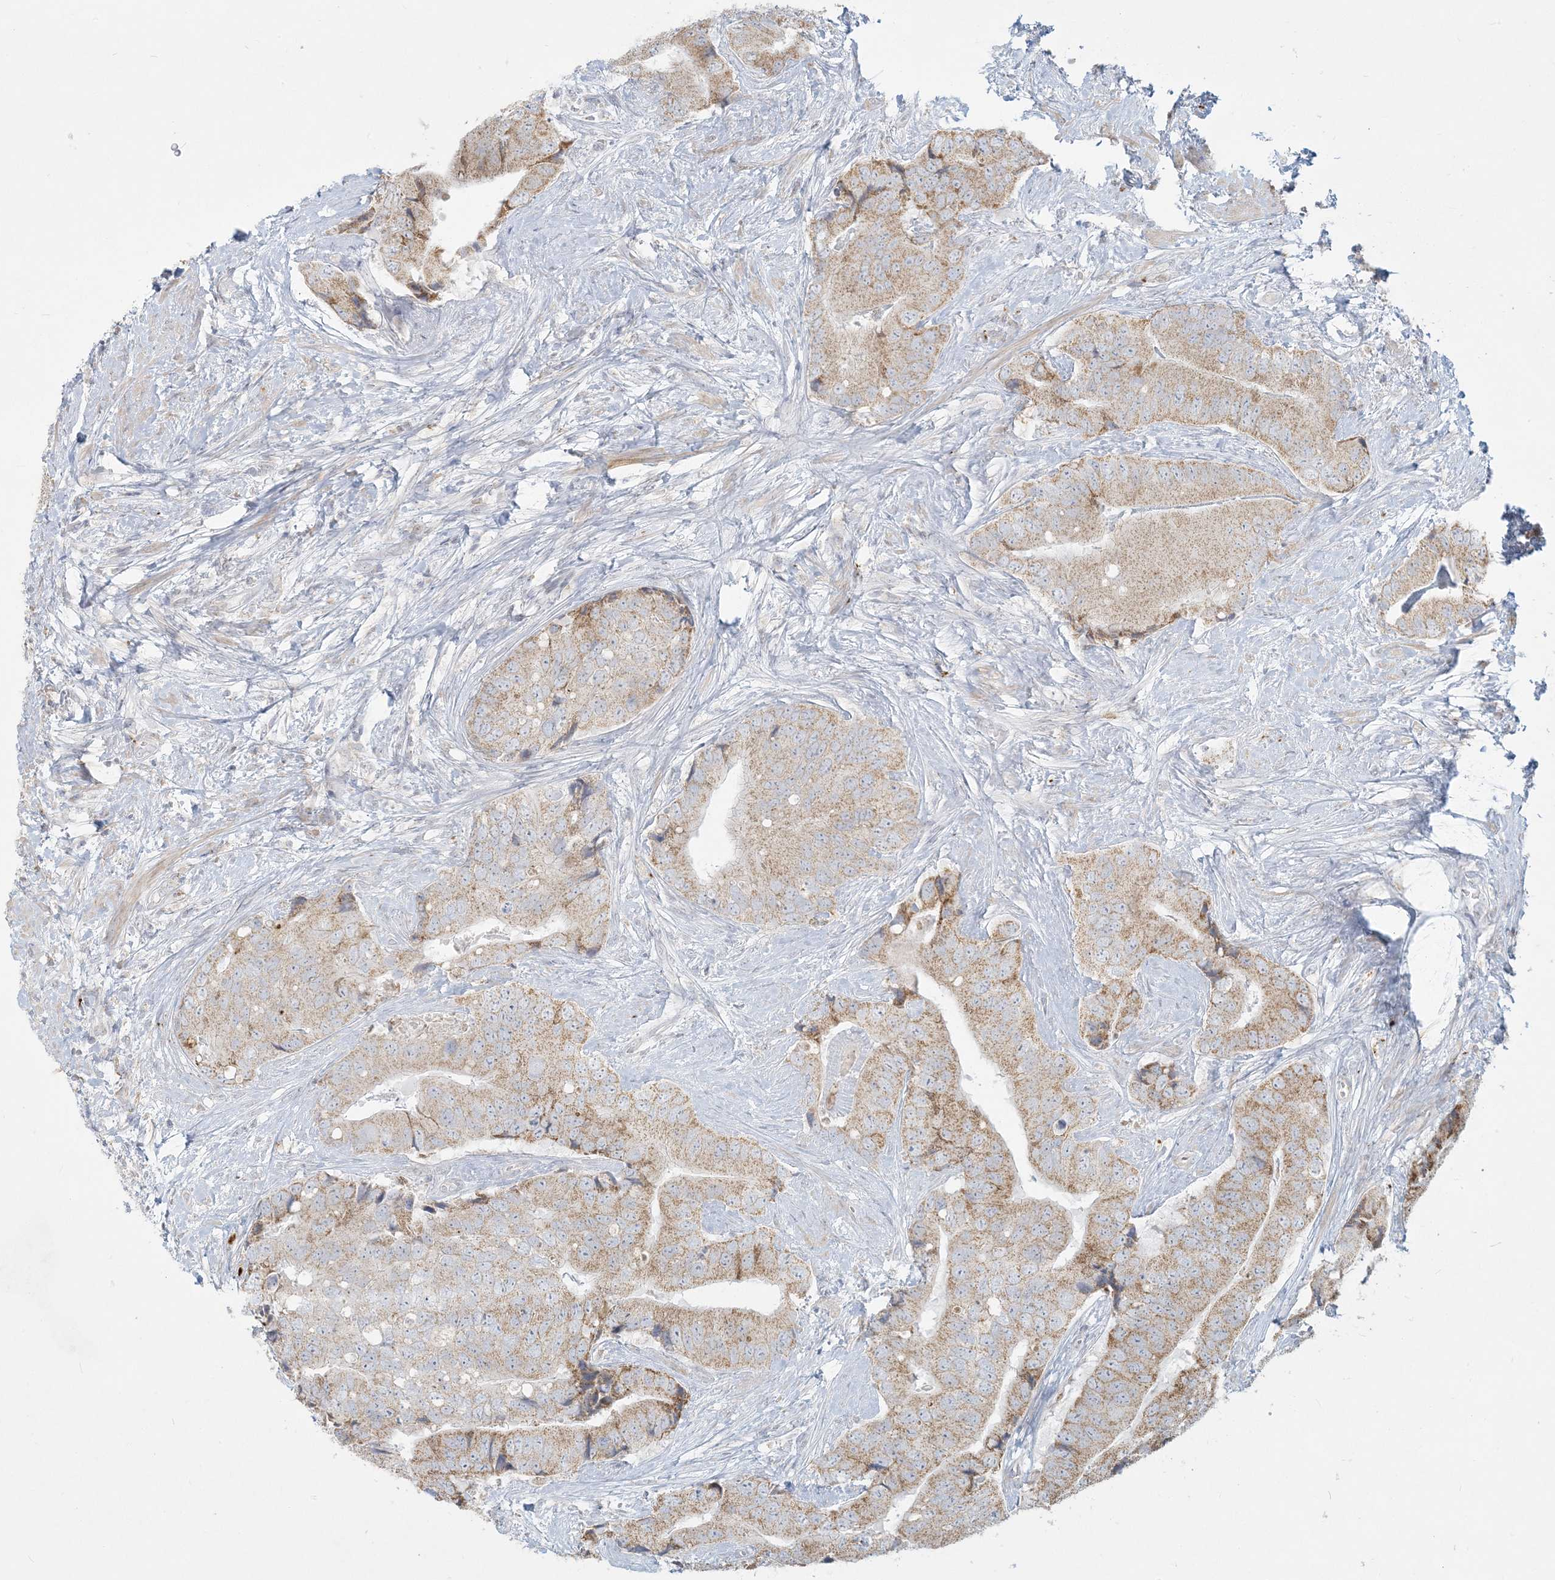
{"staining": {"intensity": "weak", "quantity": ">75%", "location": "cytoplasmic/membranous"}, "tissue": "prostate cancer", "cell_type": "Tumor cells", "image_type": "cancer", "snomed": [{"axis": "morphology", "description": "Adenocarcinoma, High grade"}, {"axis": "topography", "description": "Prostate"}], "caption": "IHC staining of high-grade adenocarcinoma (prostate), which exhibits low levels of weak cytoplasmic/membranous positivity in approximately >75% of tumor cells indicating weak cytoplasmic/membranous protein positivity. The staining was performed using DAB (3,3'-diaminobenzidine) (brown) for protein detection and nuclei were counterstained in hematoxylin (blue).", "gene": "MCAT", "patient": {"sex": "male", "age": 70}}